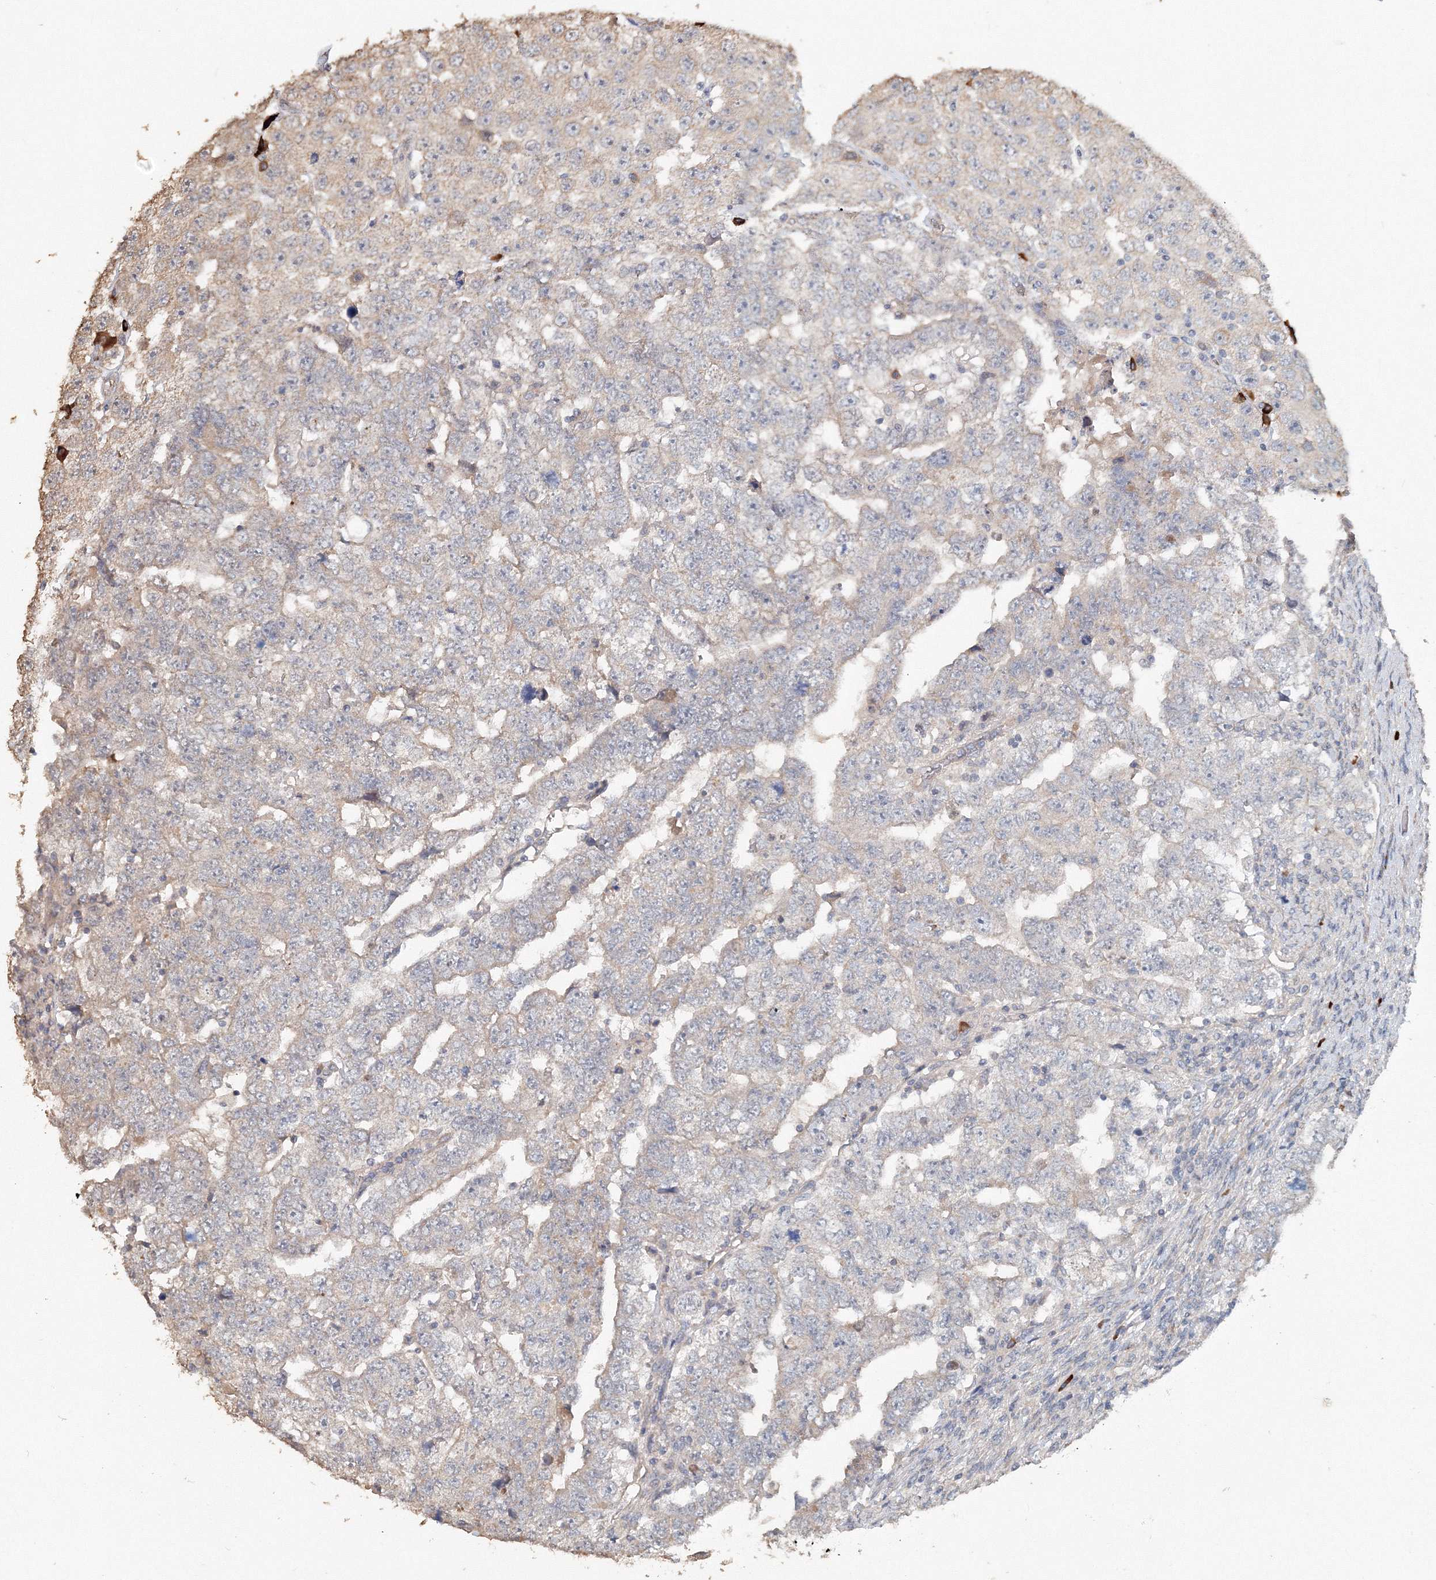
{"staining": {"intensity": "negative", "quantity": "none", "location": "none"}, "tissue": "testis cancer", "cell_type": "Tumor cells", "image_type": "cancer", "snomed": [{"axis": "morphology", "description": "Carcinoma, Embryonal, NOS"}, {"axis": "topography", "description": "Testis"}], "caption": "Testis embryonal carcinoma stained for a protein using immunohistochemistry reveals no positivity tumor cells.", "gene": "NALF2", "patient": {"sex": "male", "age": 45}}